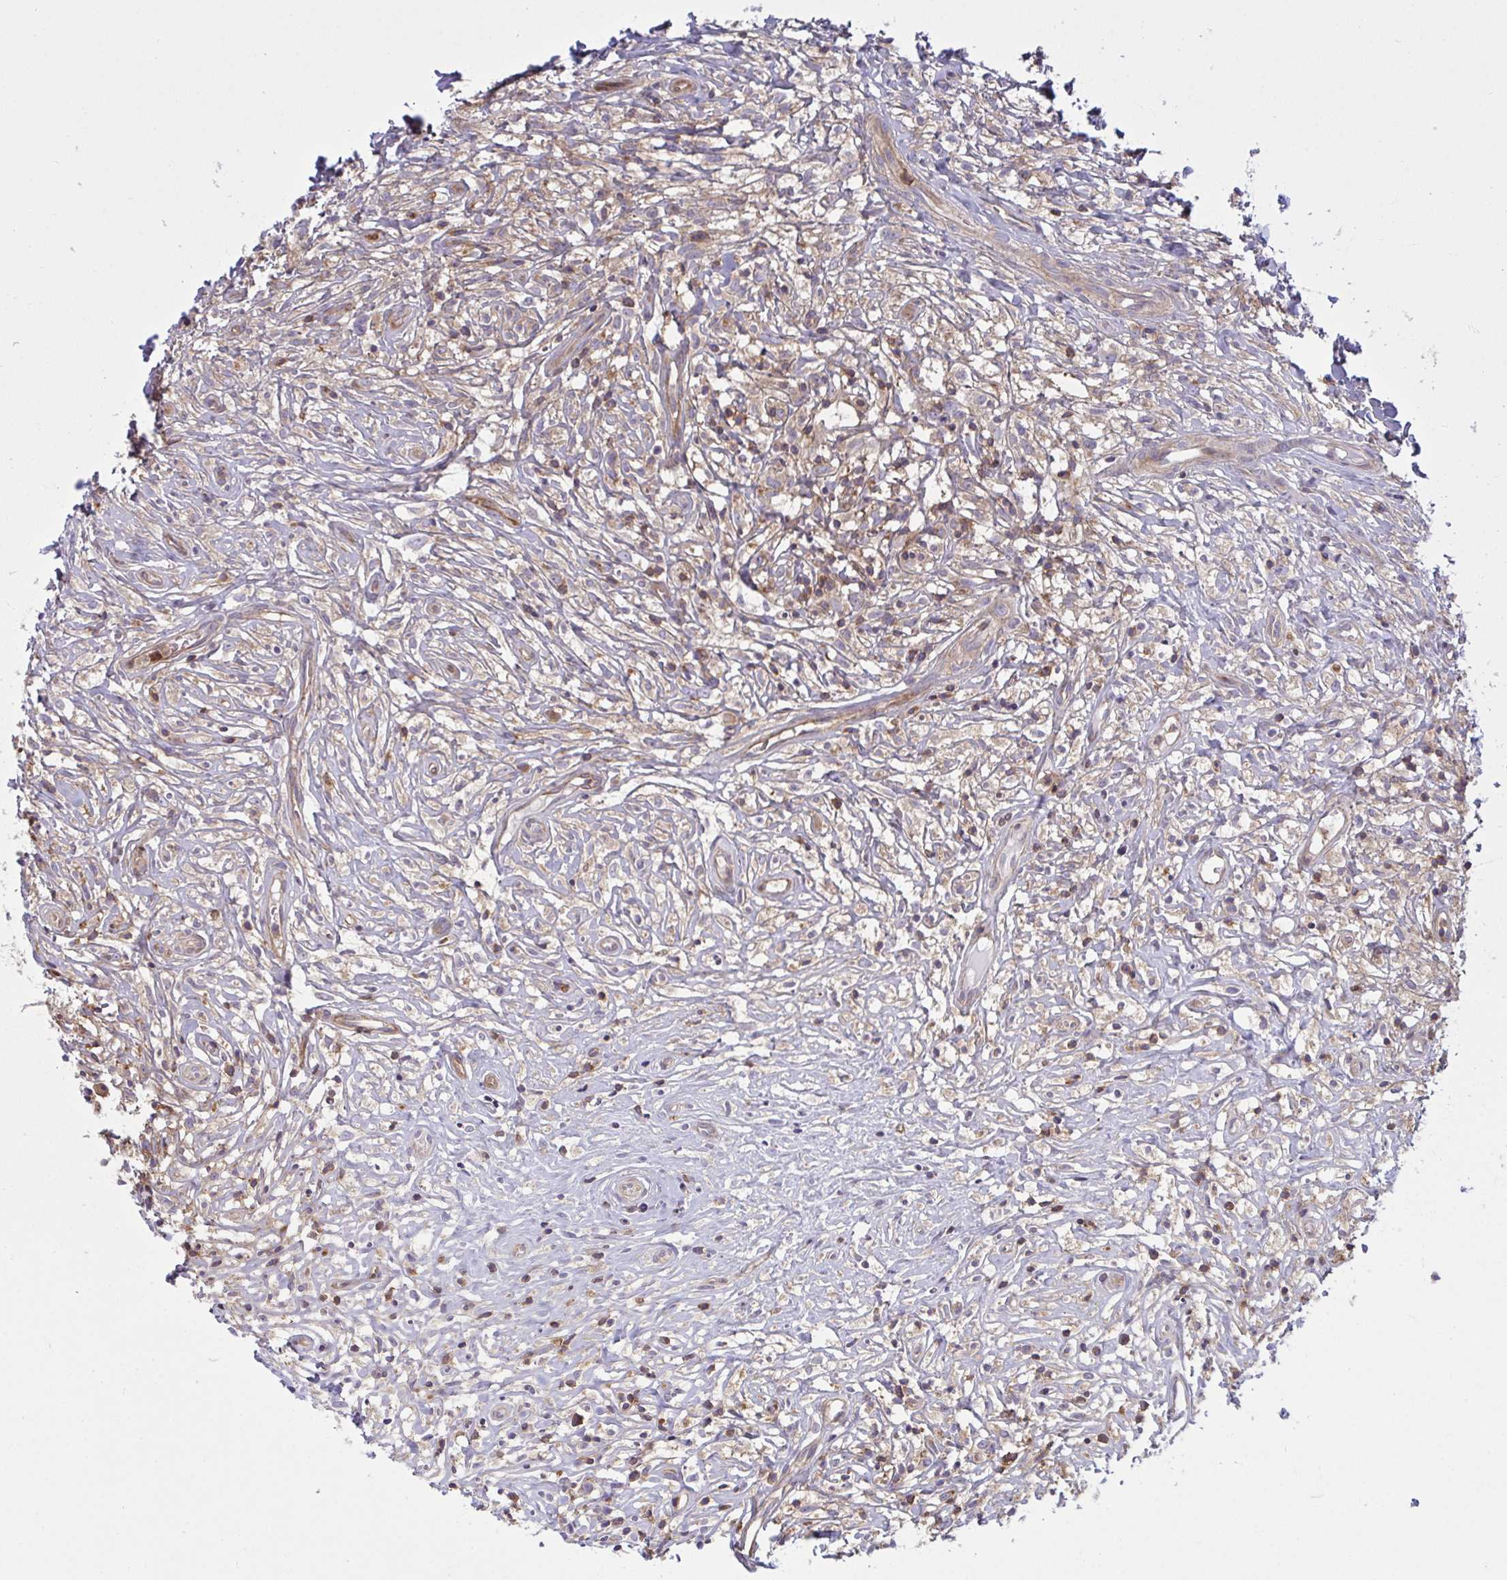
{"staining": {"intensity": "weak", "quantity": ">75%", "location": "cytoplasmic/membranous"}, "tissue": "lymphoma", "cell_type": "Tumor cells", "image_type": "cancer", "snomed": [{"axis": "morphology", "description": "Hodgkin's disease, NOS"}, {"axis": "topography", "description": "No Tissue"}], "caption": "Immunohistochemical staining of human lymphoma shows weak cytoplasmic/membranous protein staining in approximately >75% of tumor cells.", "gene": "TSC22D3", "patient": {"sex": "female", "age": 21}}